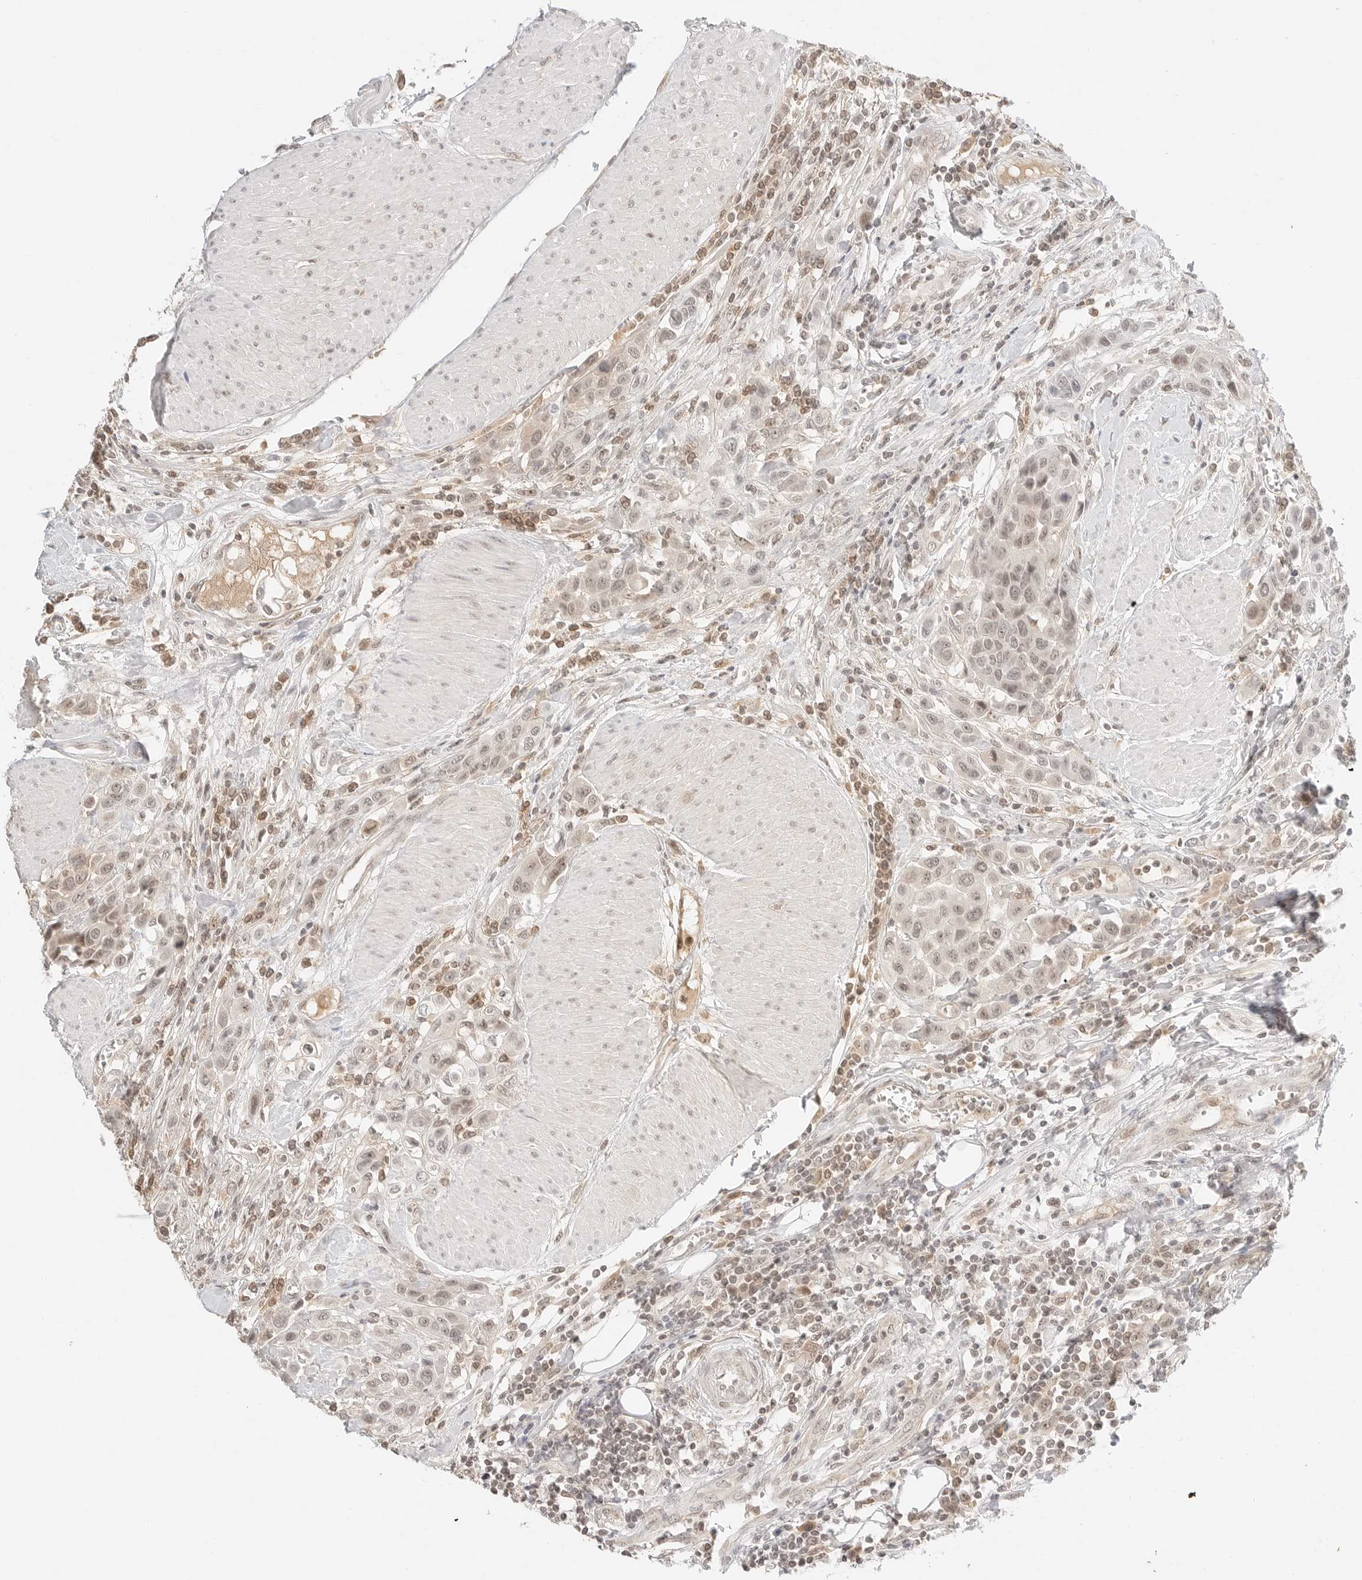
{"staining": {"intensity": "moderate", "quantity": "<25%", "location": "nuclear"}, "tissue": "urothelial cancer", "cell_type": "Tumor cells", "image_type": "cancer", "snomed": [{"axis": "morphology", "description": "Urothelial carcinoma, High grade"}, {"axis": "topography", "description": "Urinary bladder"}], "caption": "Moderate nuclear positivity is present in about <25% of tumor cells in urothelial cancer. Immunohistochemistry (ihc) stains the protein of interest in brown and the nuclei are stained blue.", "gene": "RPS6KL1", "patient": {"sex": "male", "age": 50}}